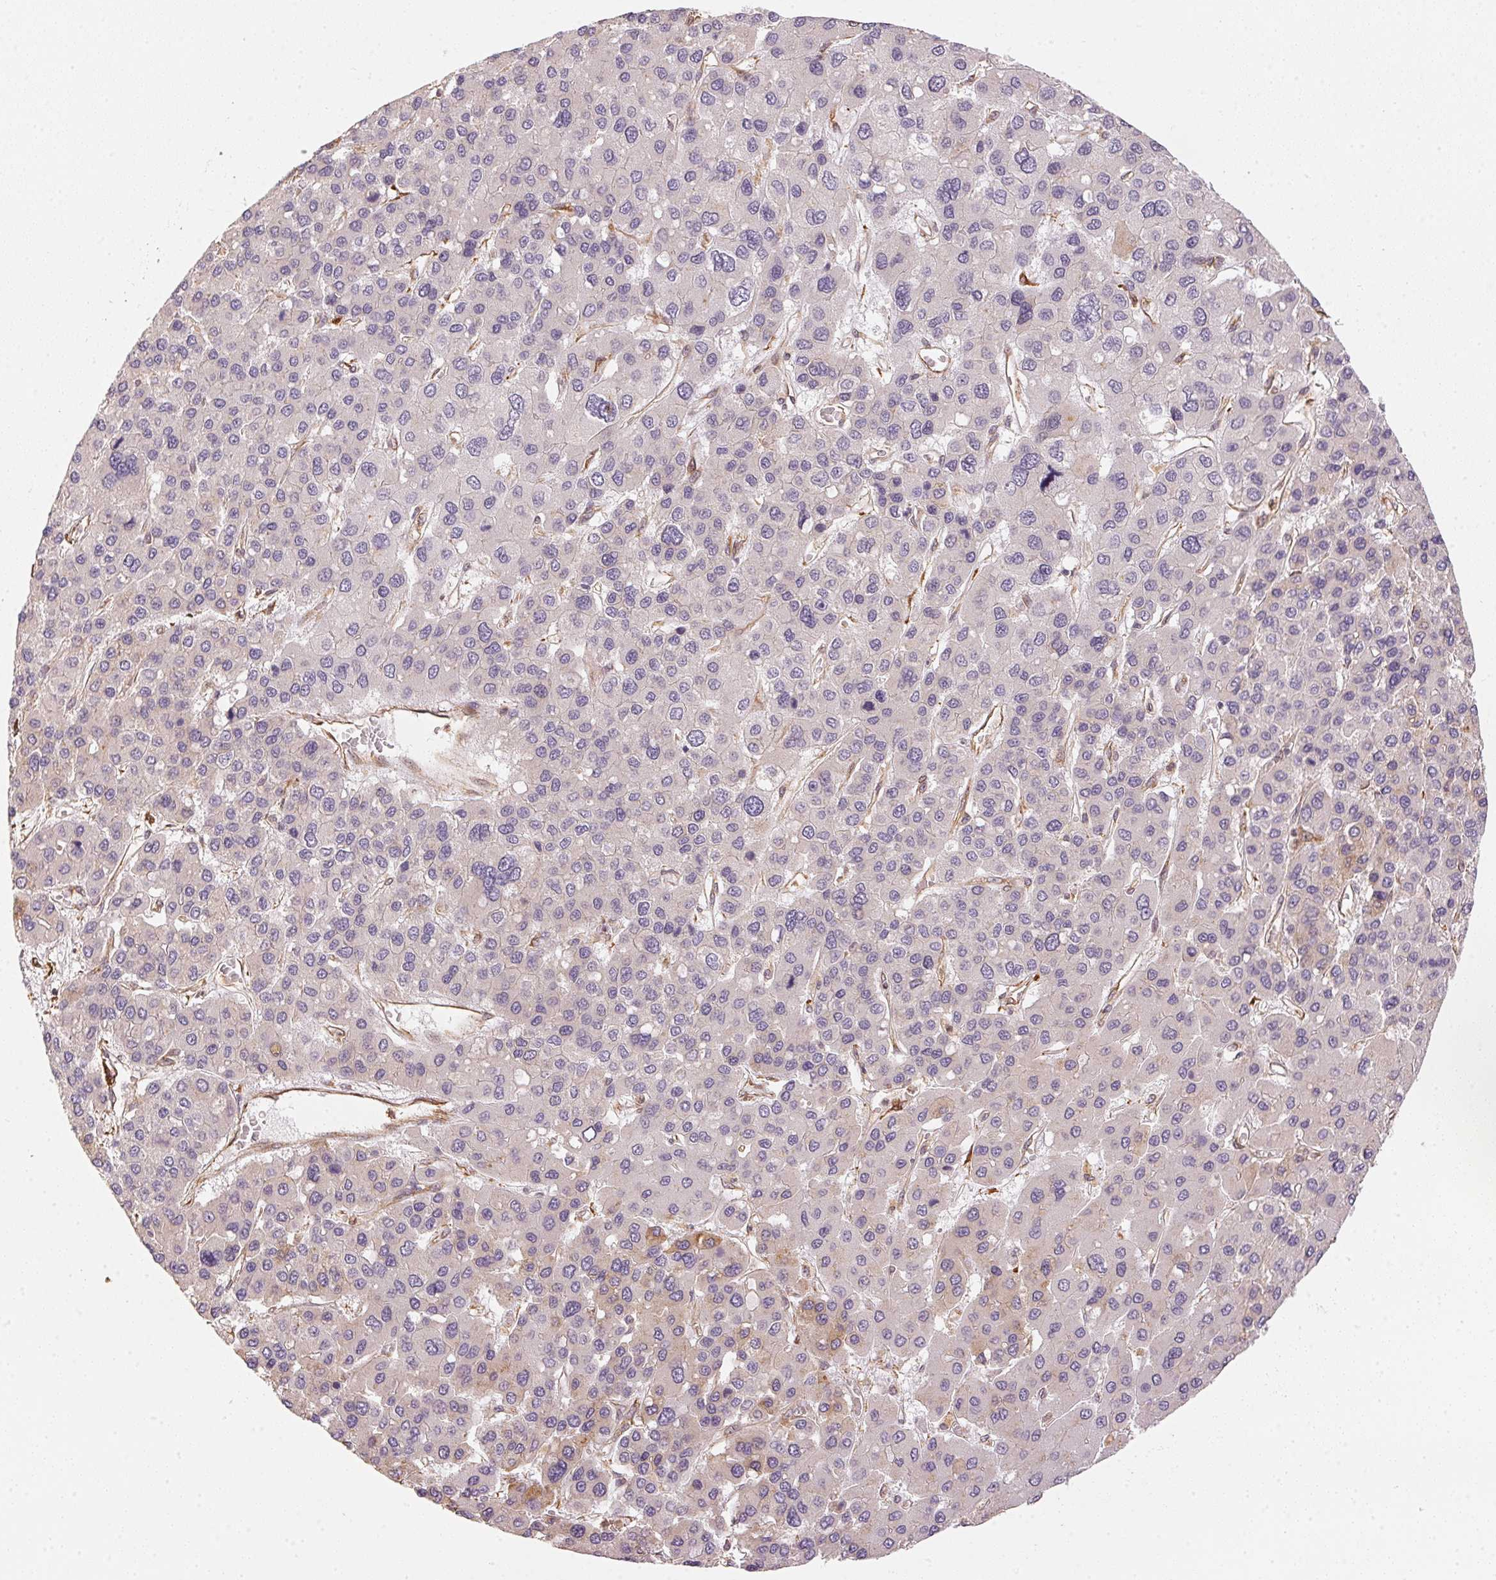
{"staining": {"intensity": "negative", "quantity": "none", "location": "none"}, "tissue": "liver cancer", "cell_type": "Tumor cells", "image_type": "cancer", "snomed": [{"axis": "morphology", "description": "Carcinoma, Hepatocellular, NOS"}, {"axis": "topography", "description": "Liver"}], "caption": "The histopathology image displays no significant positivity in tumor cells of liver cancer.", "gene": "STRN4", "patient": {"sex": "female", "age": 41}}